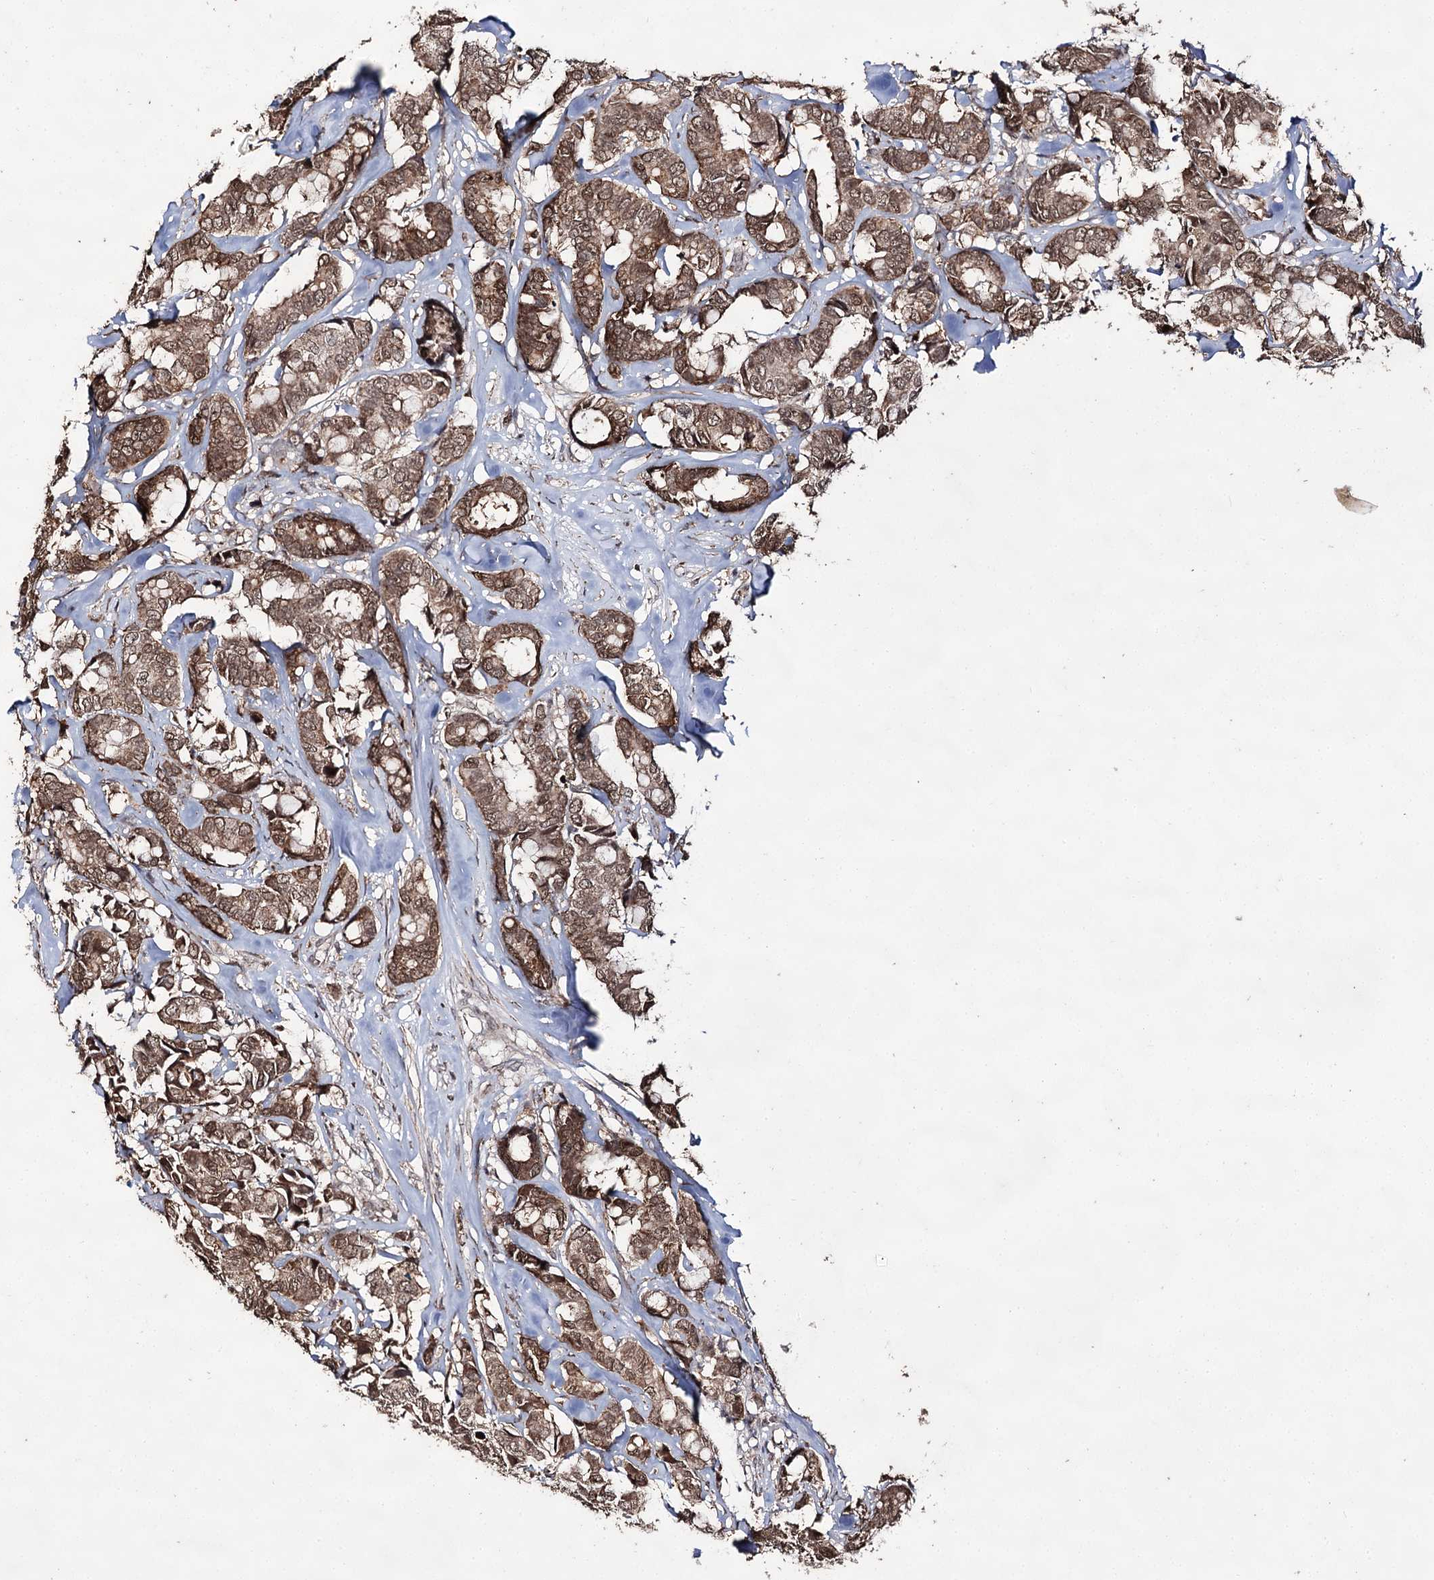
{"staining": {"intensity": "moderate", "quantity": ">75%", "location": "cytoplasmic/membranous,nuclear"}, "tissue": "breast cancer", "cell_type": "Tumor cells", "image_type": "cancer", "snomed": [{"axis": "morphology", "description": "Duct carcinoma"}, {"axis": "topography", "description": "Breast"}], "caption": "Immunohistochemical staining of breast cancer shows medium levels of moderate cytoplasmic/membranous and nuclear protein expression in approximately >75% of tumor cells.", "gene": "ACTR6", "patient": {"sex": "female", "age": 87}}